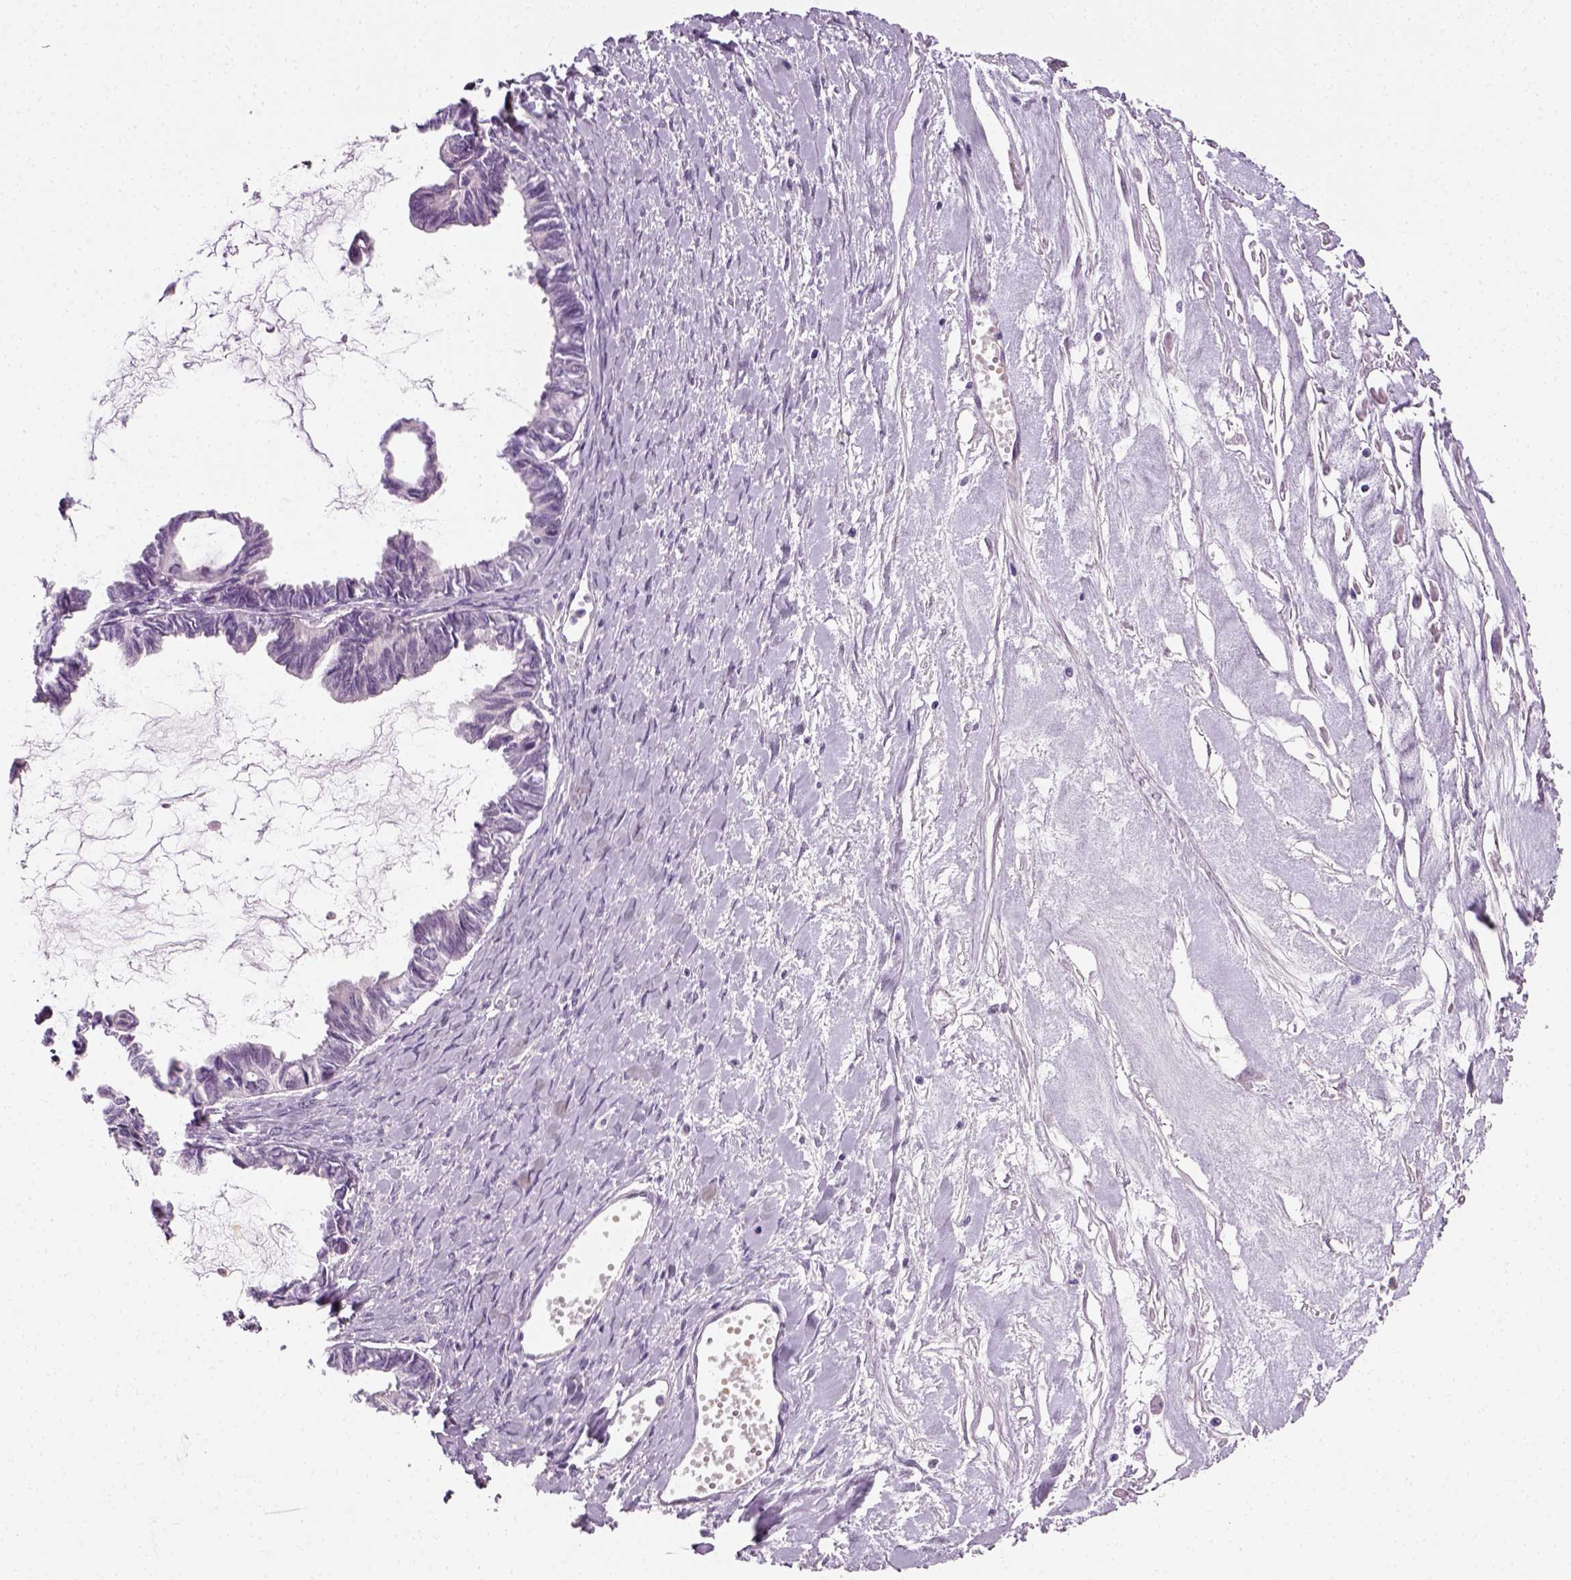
{"staining": {"intensity": "negative", "quantity": "none", "location": "none"}, "tissue": "ovarian cancer", "cell_type": "Tumor cells", "image_type": "cancer", "snomed": [{"axis": "morphology", "description": "Cystadenocarcinoma, mucinous, NOS"}, {"axis": "topography", "description": "Ovary"}], "caption": "DAB immunohistochemical staining of human ovarian cancer displays no significant expression in tumor cells. (Stains: DAB (3,3'-diaminobenzidine) immunohistochemistry with hematoxylin counter stain, Microscopy: brightfield microscopy at high magnification).", "gene": "SPATA31E1", "patient": {"sex": "female", "age": 61}}